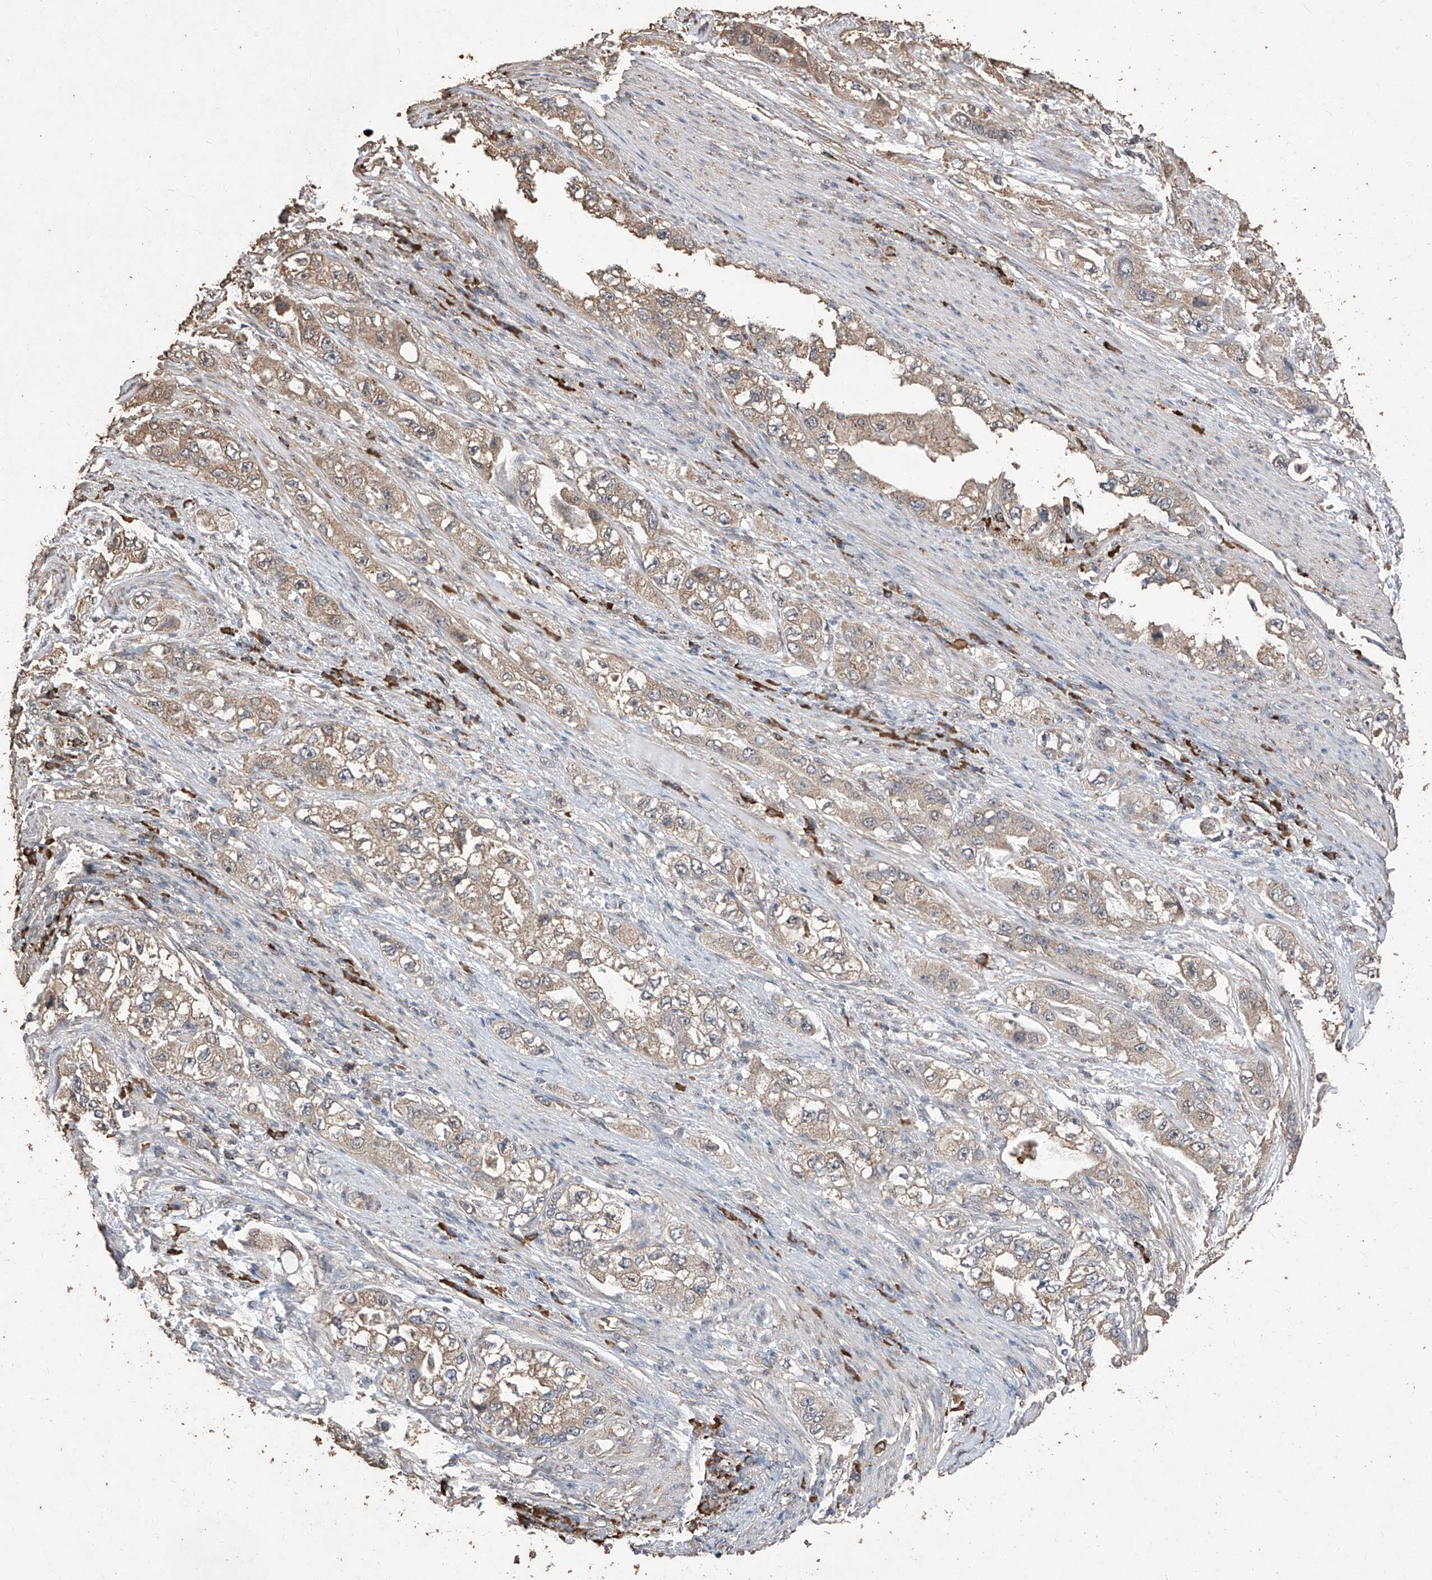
{"staining": {"intensity": "weak", "quantity": "25%-75%", "location": "cytoplasmic/membranous"}, "tissue": "stomach cancer", "cell_type": "Tumor cells", "image_type": "cancer", "snomed": [{"axis": "morphology", "description": "Adenocarcinoma, NOS"}, {"axis": "topography", "description": "Stomach, lower"}], "caption": "This is an image of immunohistochemistry (IHC) staining of stomach cancer (adenocarcinoma), which shows weak positivity in the cytoplasmic/membranous of tumor cells.", "gene": "EML1", "patient": {"sex": "female", "age": 93}}